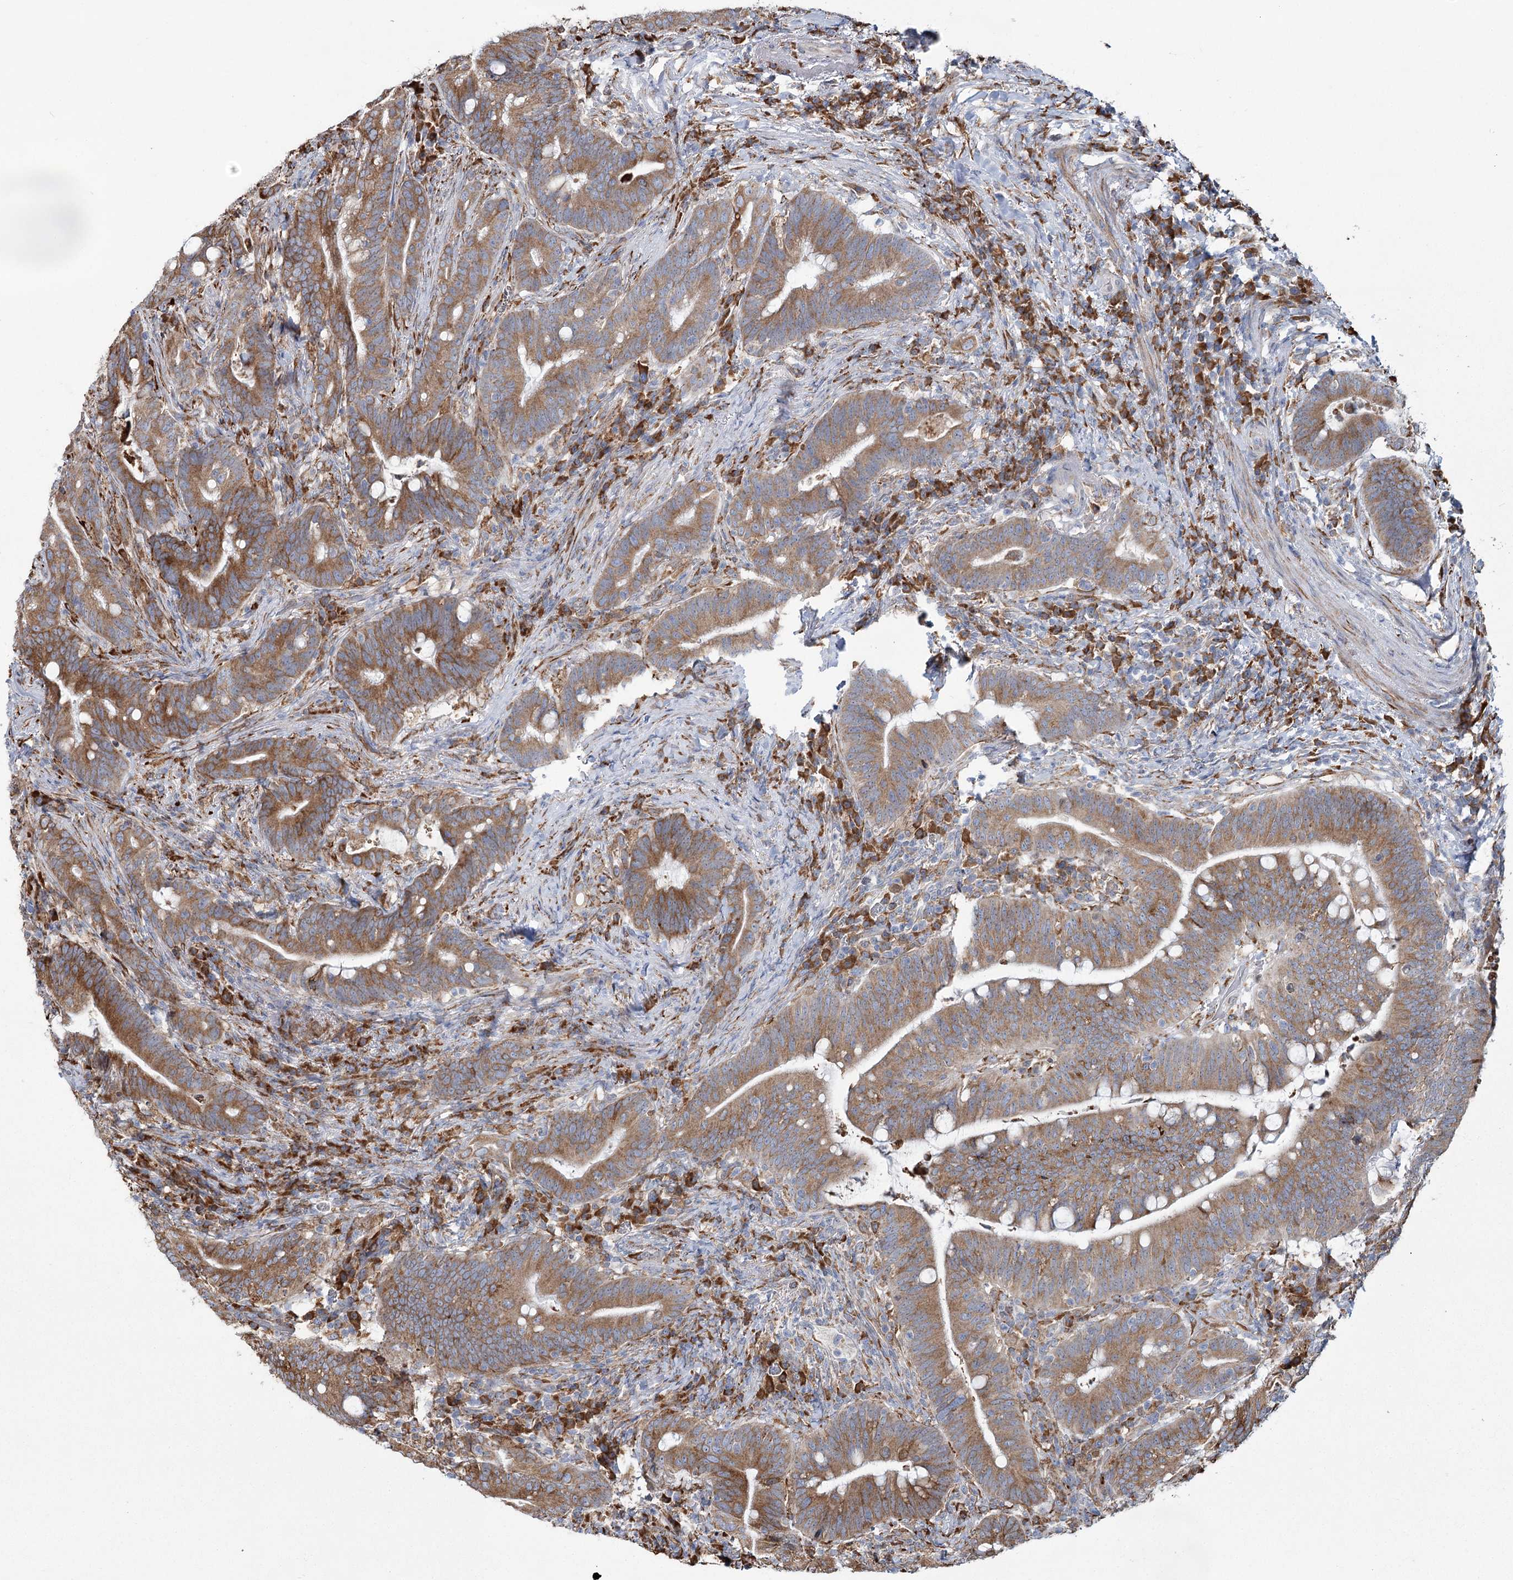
{"staining": {"intensity": "moderate", "quantity": ">75%", "location": "cytoplasmic/membranous"}, "tissue": "colorectal cancer", "cell_type": "Tumor cells", "image_type": "cancer", "snomed": [{"axis": "morphology", "description": "Adenocarcinoma, NOS"}, {"axis": "topography", "description": "Colon"}], "caption": "Human colorectal adenocarcinoma stained with a protein marker reveals moderate staining in tumor cells.", "gene": "ZCCHC9", "patient": {"sex": "female", "age": 66}}